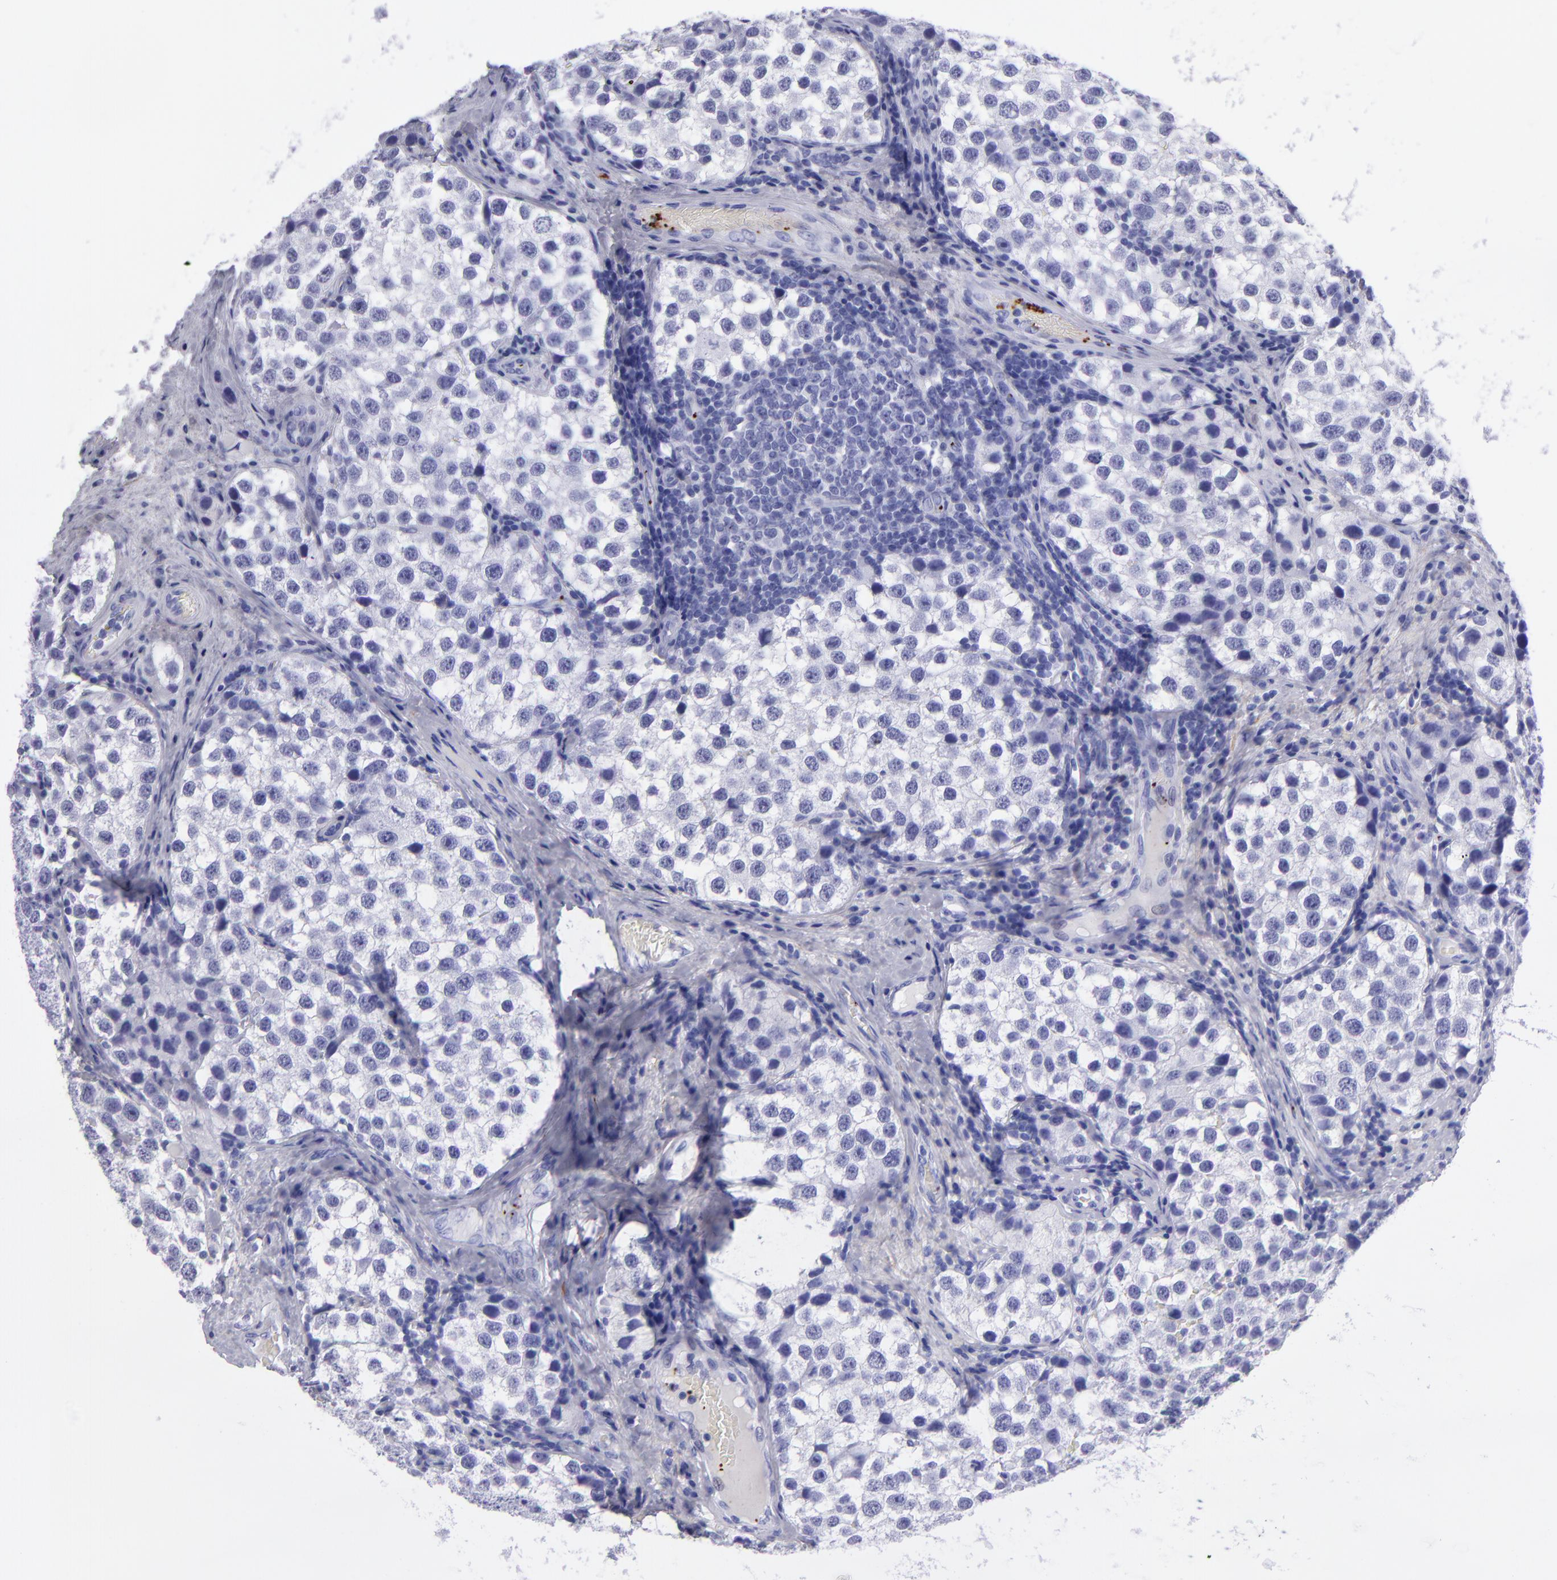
{"staining": {"intensity": "negative", "quantity": "none", "location": "none"}, "tissue": "testis cancer", "cell_type": "Tumor cells", "image_type": "cancer", "snomed": [{"axis": "morphology", "description": "Seminoma, NOS"}, {"axis": "topography", "description": "Testis"}], "caption": "This is an immunohistochemistry photomicrograph of human testis seminoma. There is no staining in tumor cells.", "gene": "EFCAB13", "patient": {"sex": "male", "age": 39}}